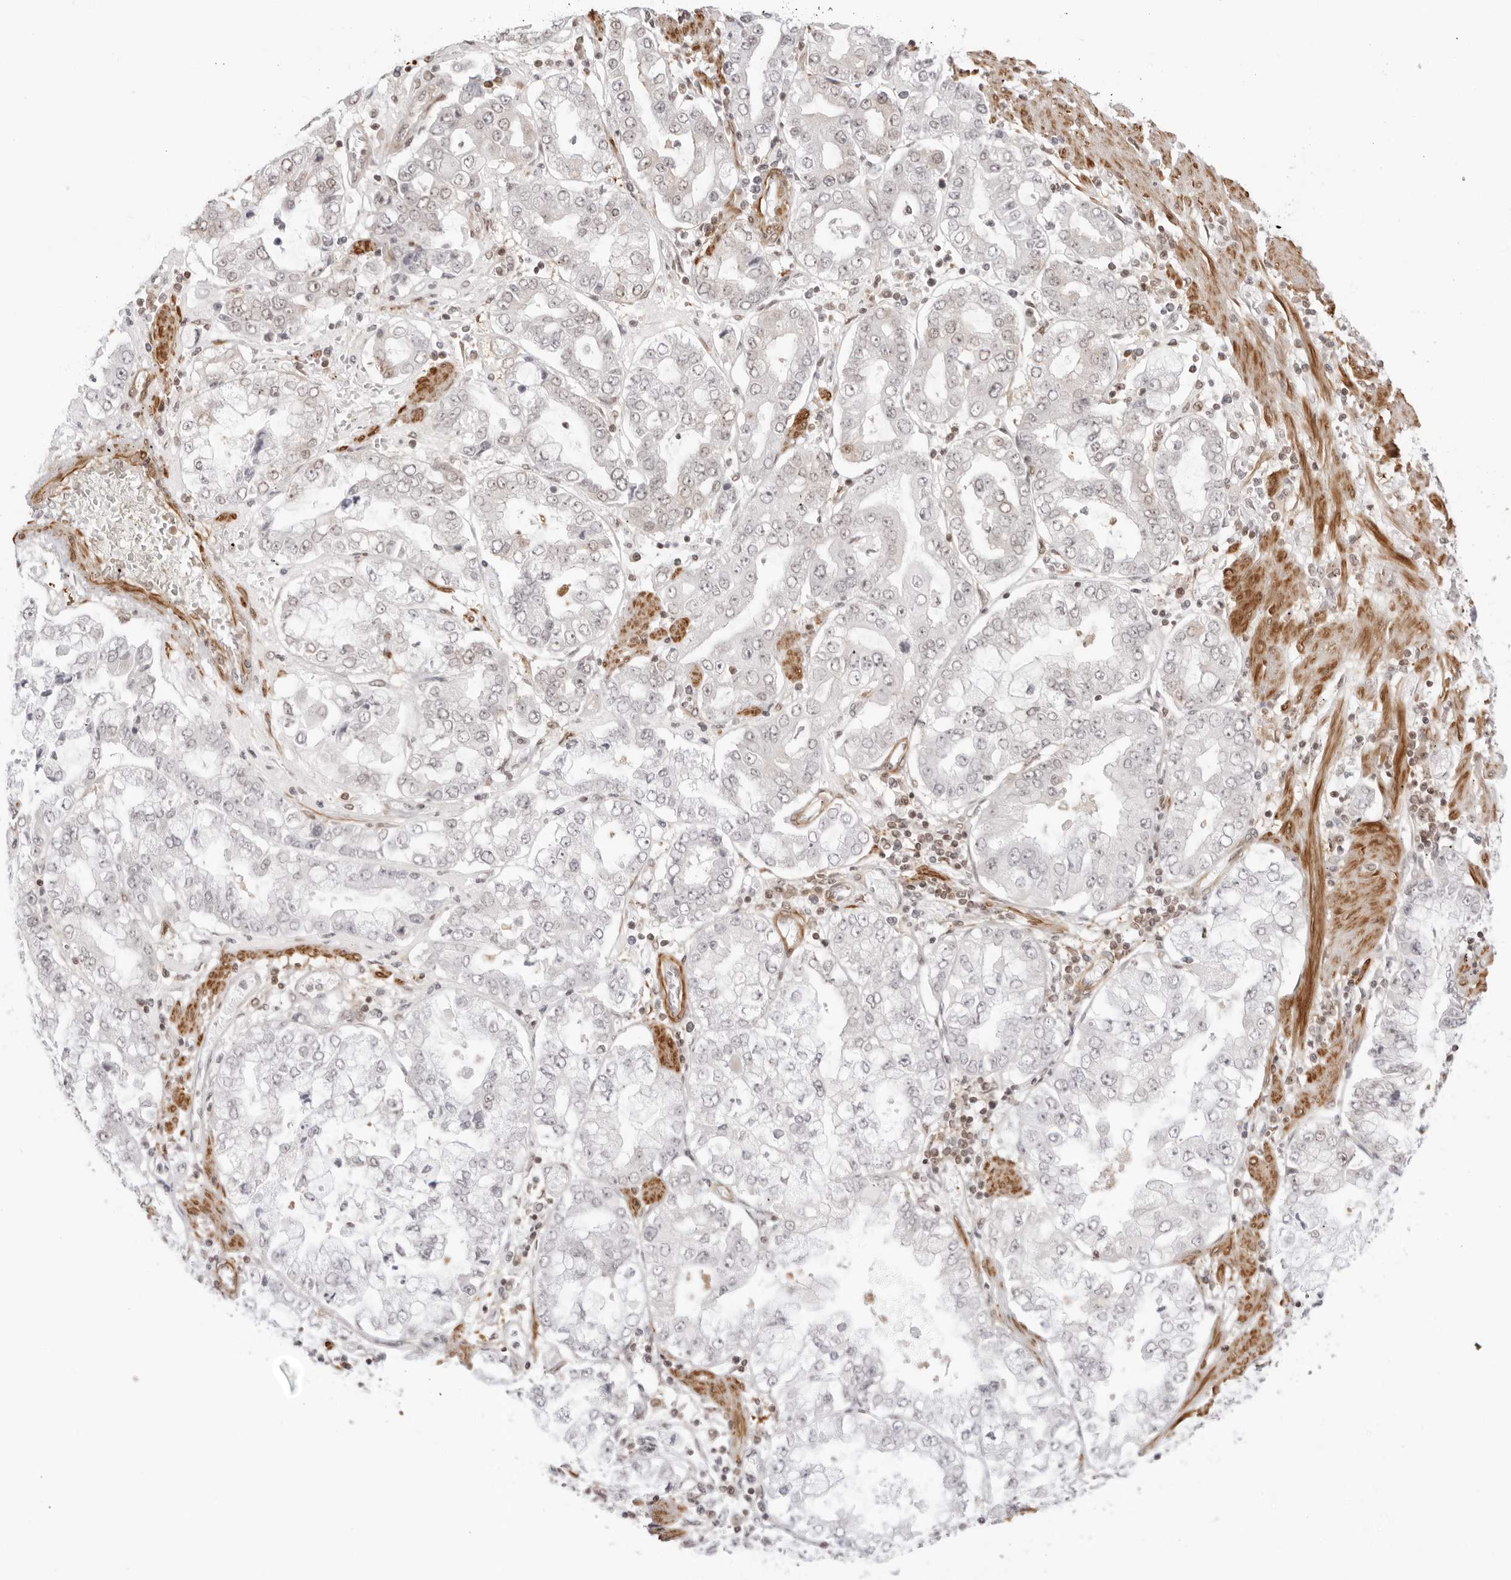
{"staining": {"intensity": "negative", "quantity": "none", "location": "none"}, "tissue": "stomach cancer", "cell_type": "Tumor cells", "image_type": "cancer", "snomed": [{"axis": "morphology", "description": "Adenocarcinoma, NOS"}, {"axis": "topography", "description": "Stomach"}], "caption": "An image of human stomach cancer (adenocarcinoma) is negative for staining in tumor cells.", "gene": "RNF146", "patient": {"sex": "male", "age": 76}}